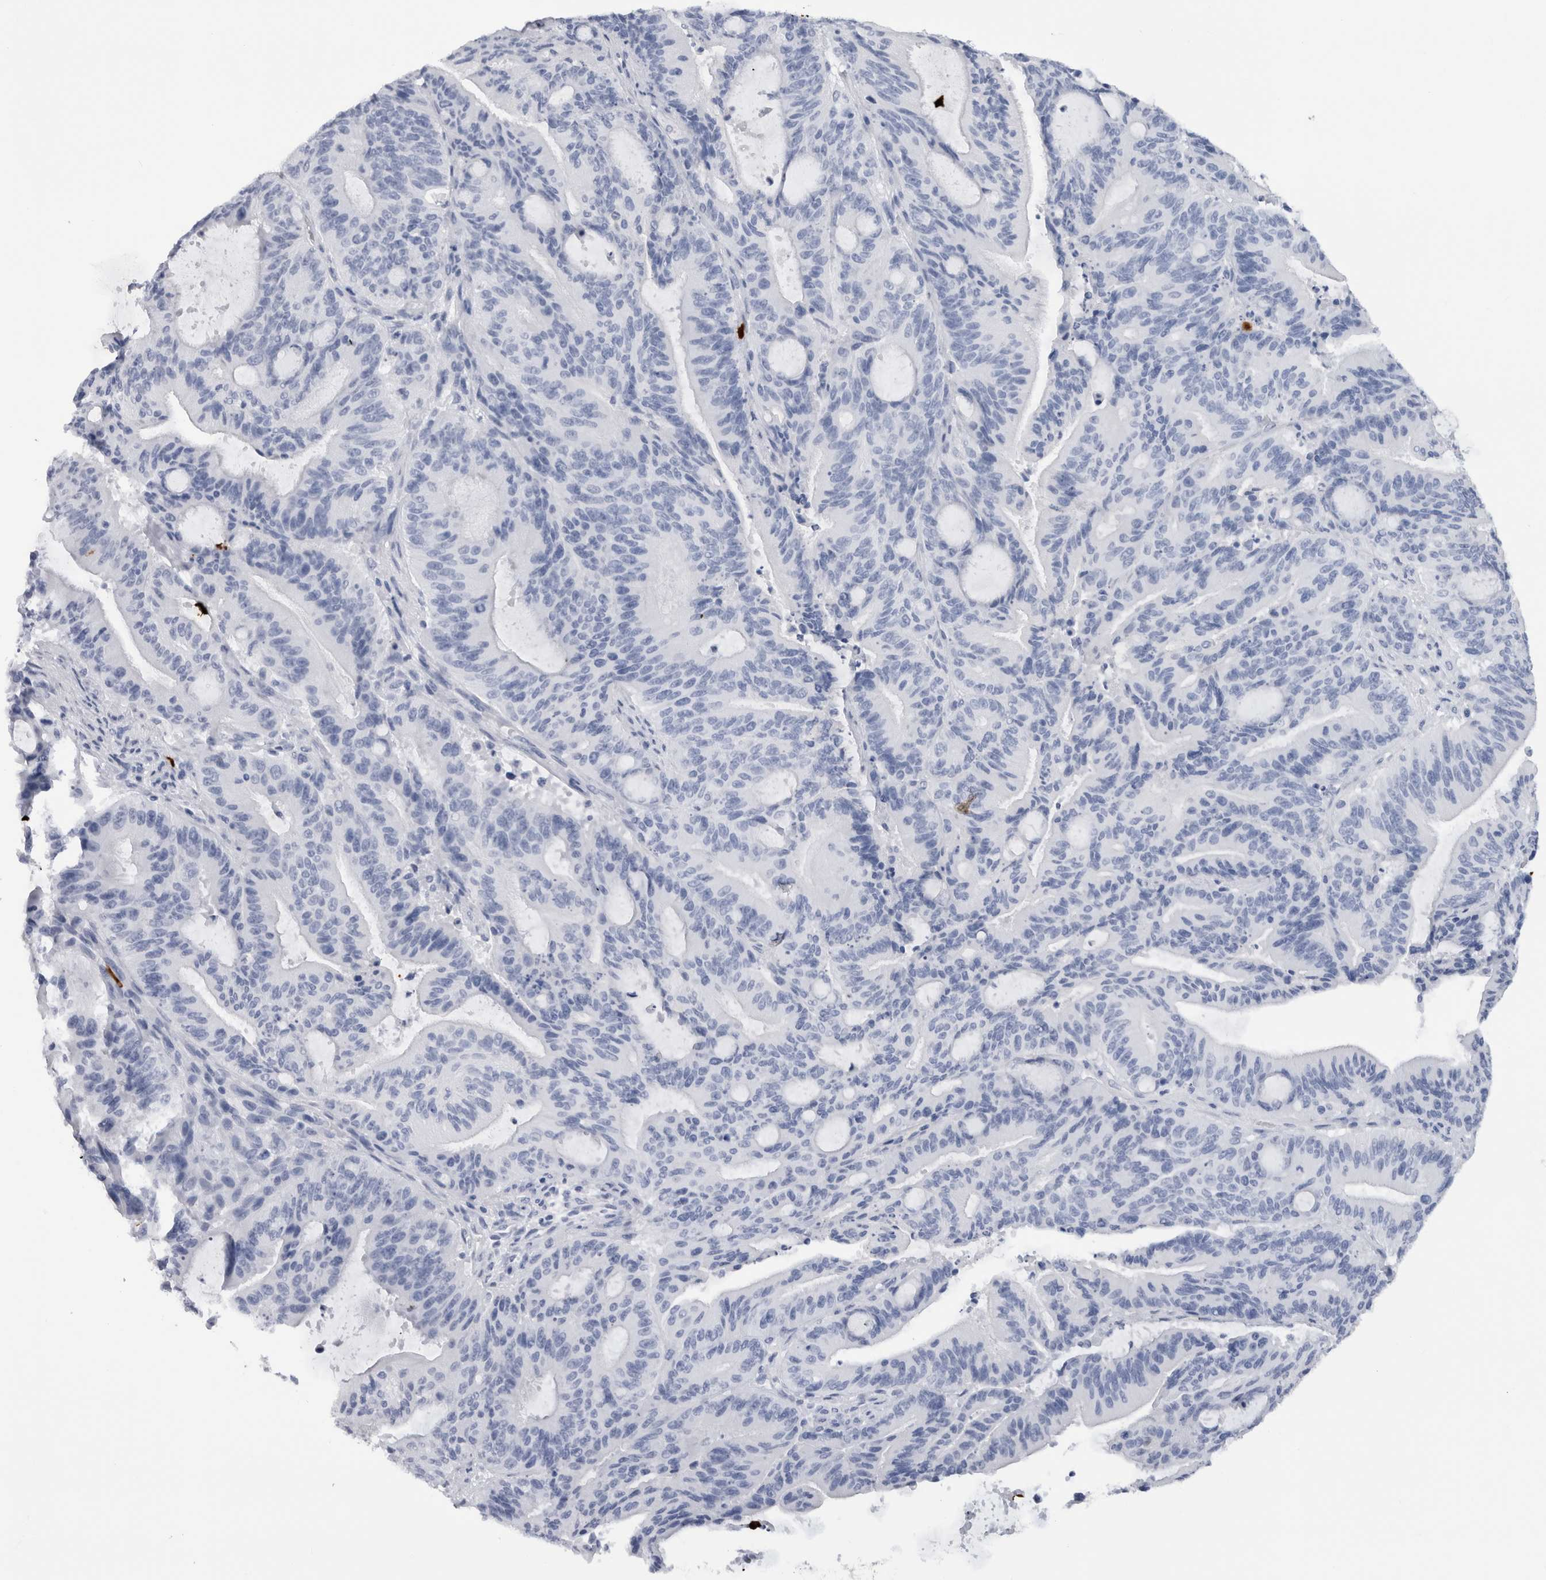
{"staining": {"intensity": "negative", "quantity": "none", "location": "none"}, "tissue": "liver cancer", "cell_type": "Tumor cells", "image_type": "cancer", "snomed": [{"axis": "morphology", "description": "Normal tissue, NOS"}, {"axis": "morphology", "description": "Cholangiocarcinoma"}, {"axis": "topography", "description": "Liver"}, {"axis": "topography", "description": "Peripheral nerve tissue"}], "caption": "IHC image of neoplastic tissue: human liver cancer (cholangiocarcinoma) stained with DAB shows no significant protein expression in tumor cells. Brightfield microscopy of immunohistochemistry stained with DAB (3,3'-diaminobenzidine) (brown) and hematoxylin (blue), captured at high magnification.", "gene": "S100A8", "patient": {"sex": "female", "age": 73}}